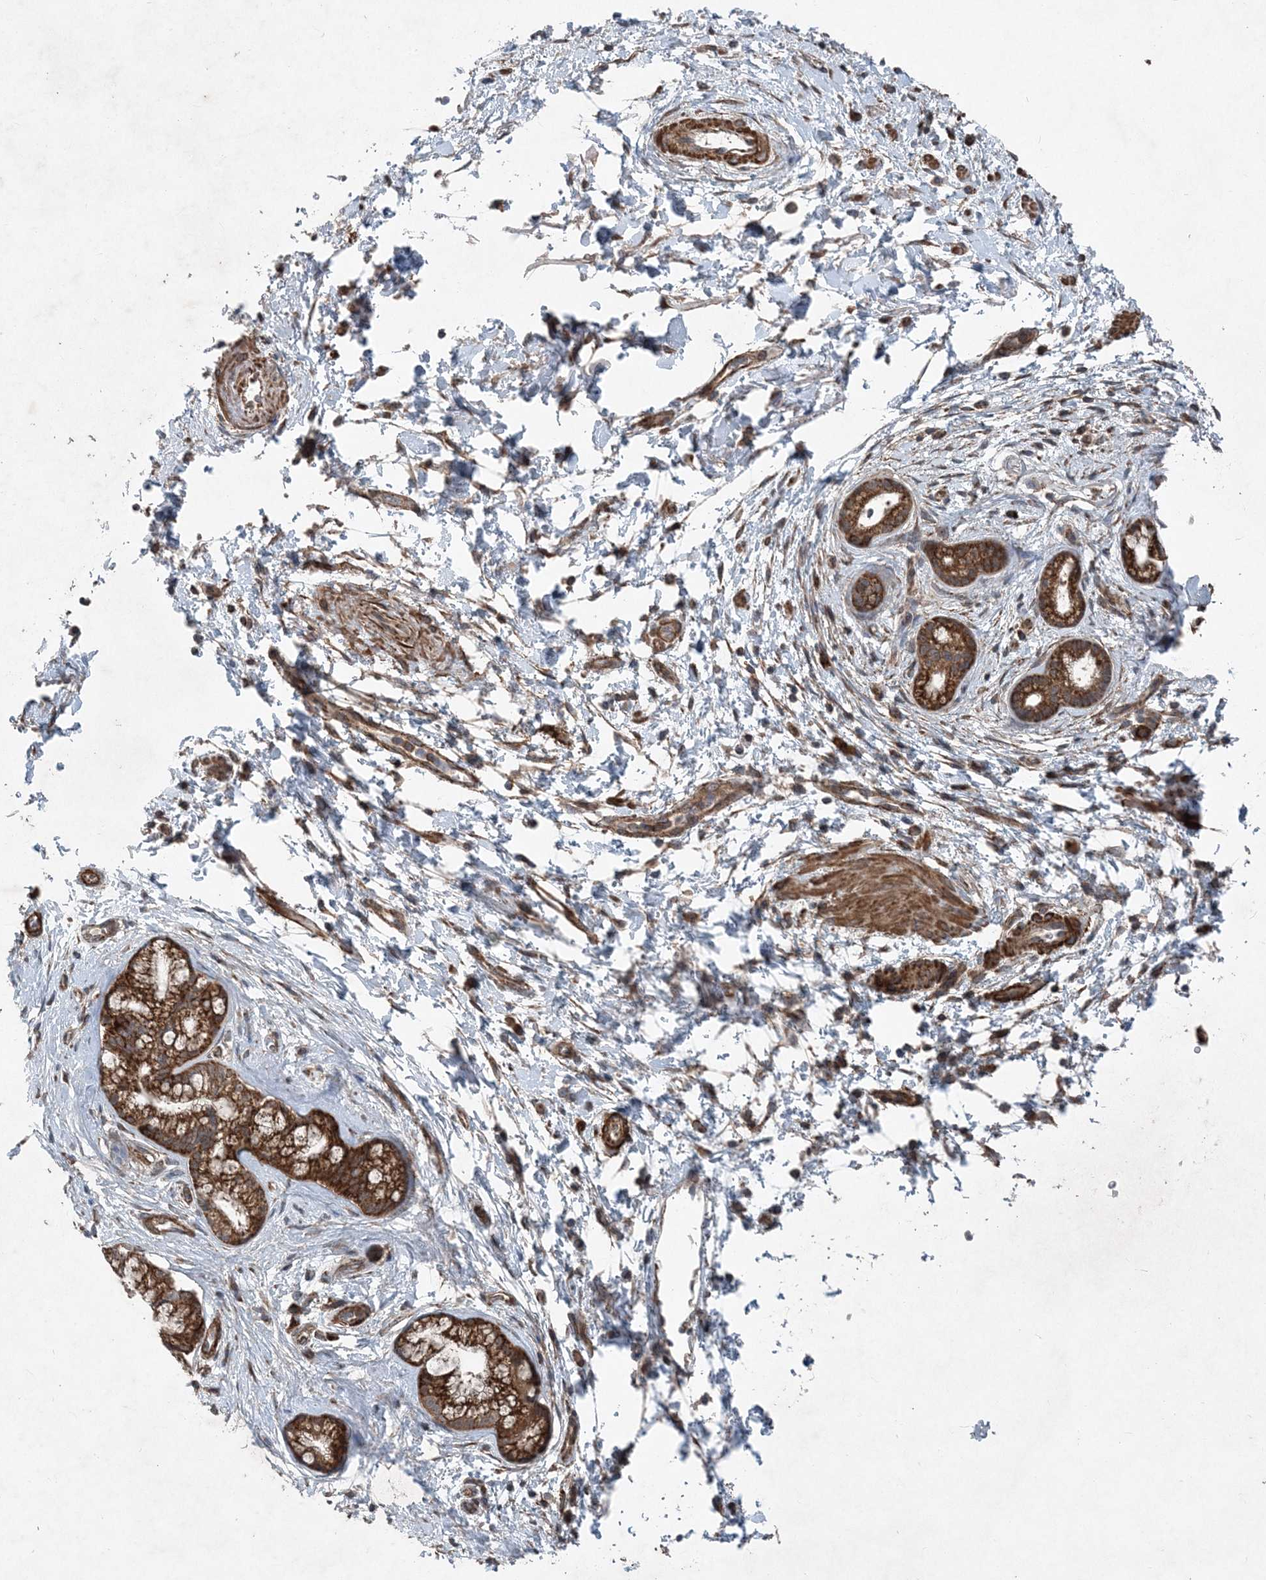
{"staining": {"intensity": "moderate", "quantity": "25%-75%", "location": "cytoplasmic/membranous"}, "tissue": "pancreatic cancer", "cell_type": "Tumor cells", "image_type": "cancer", "snomed": [{"axis": "morphology", "description": "Adenocarcinoma, NOS"}, {"axis": "topography", "description": "Pancreas"}], "caption": "A photomicrograph of human pancreatic adenocarcinoma stained for a protein demonstrates moderate cytoplasmic/membranous brown staining in tumor cells.", "gene": "NDUFA2", "patient": {"sex": "female", "age": 73}}